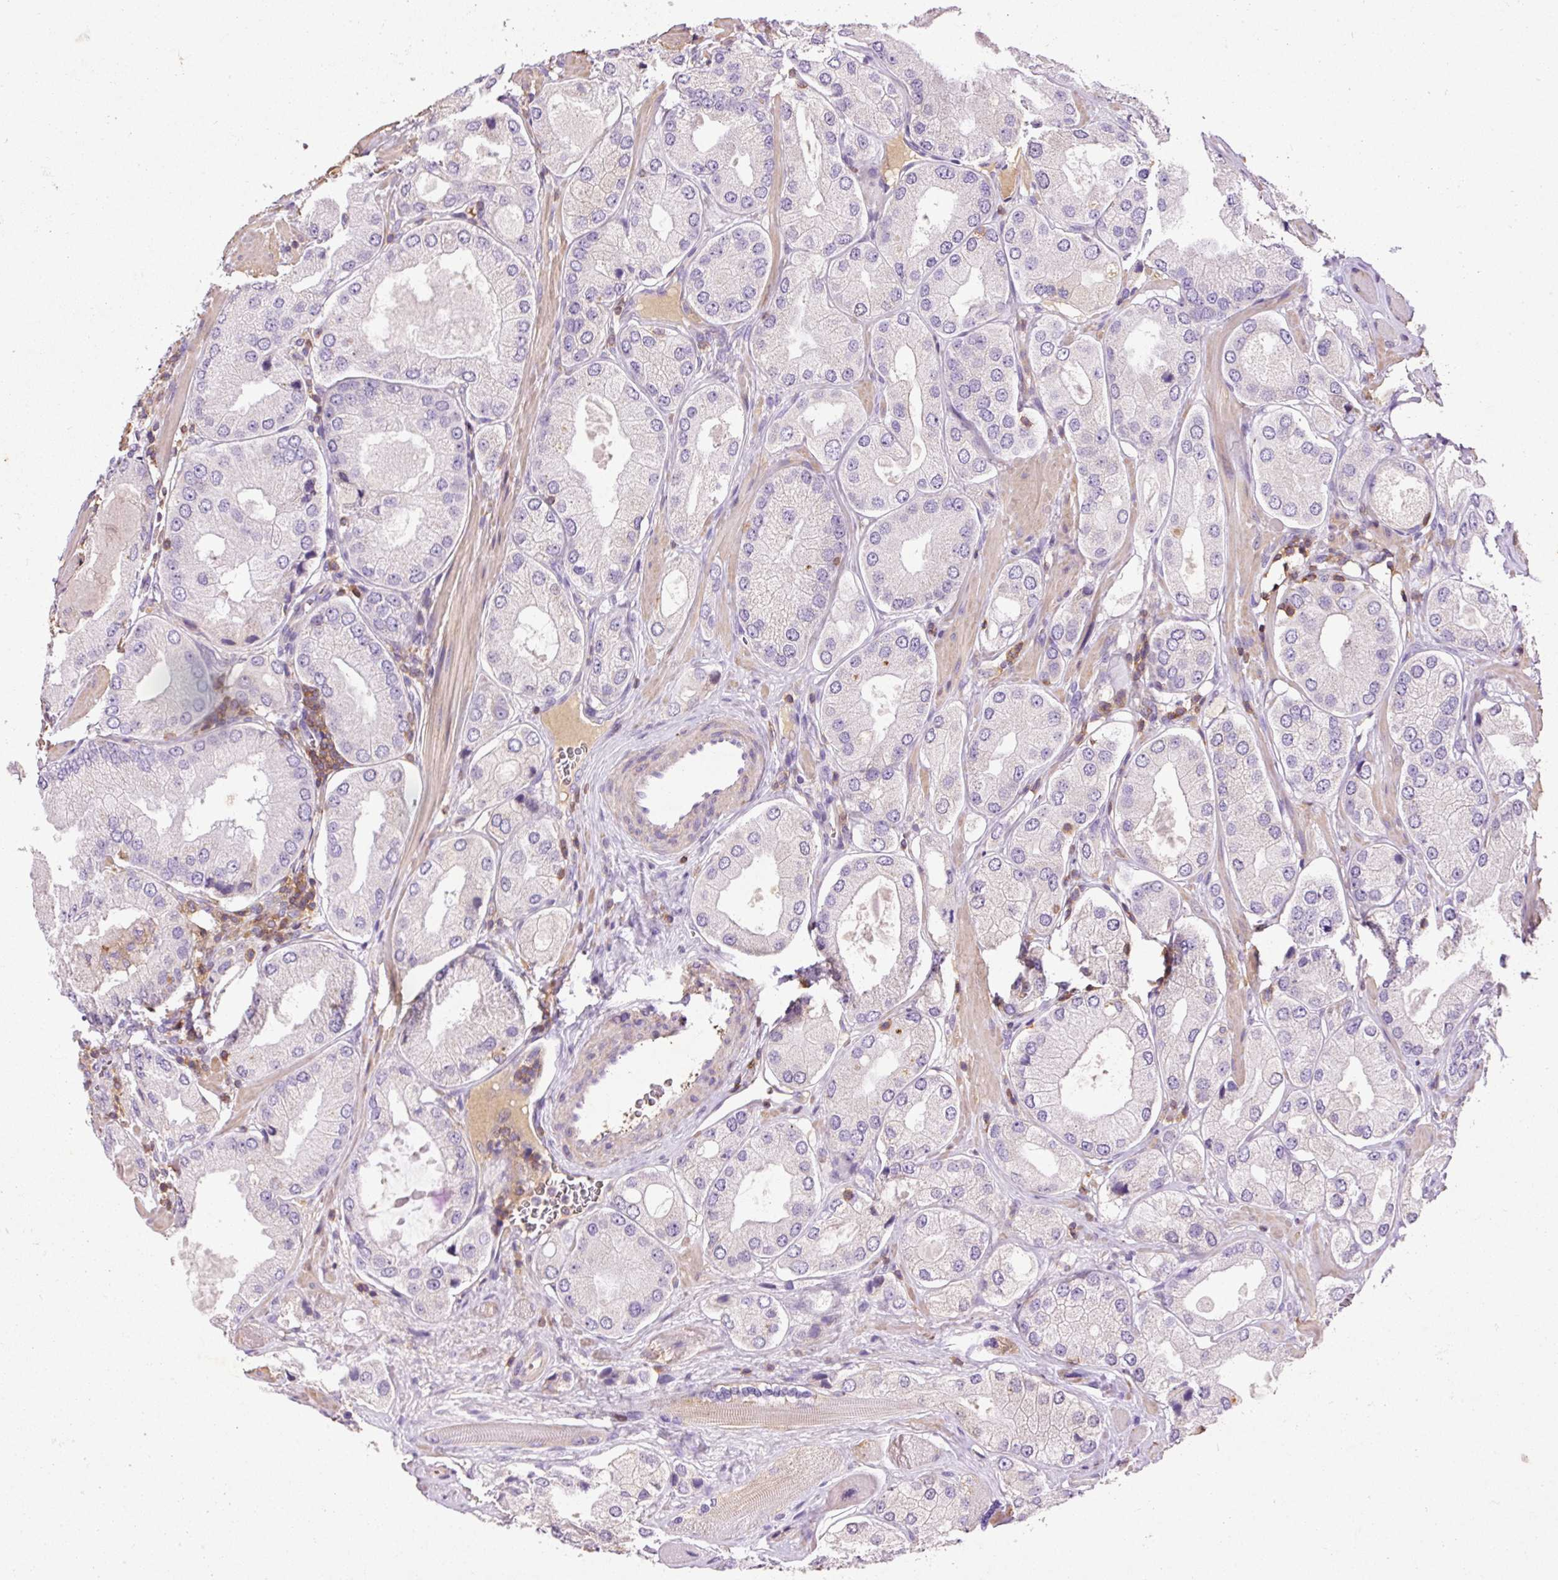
{"staining": {"intensity": "negative", "quantity": "none", "location": "none"}, "tissue": "prostate cancer", "cell_type": "Tumor cells", "image_type": "cancer", "snomed": [{"axis": "morphology", "description": "Adenocarcinoma, Low grade"}, {"axis": "topography", "description": "Prostate"}], "caption": "The image displays no staining of tumor cells in prostate adenocarcinoma (low-grade).", "gene": "IMMT", "patient": {"sex": "male", "age": 42}}